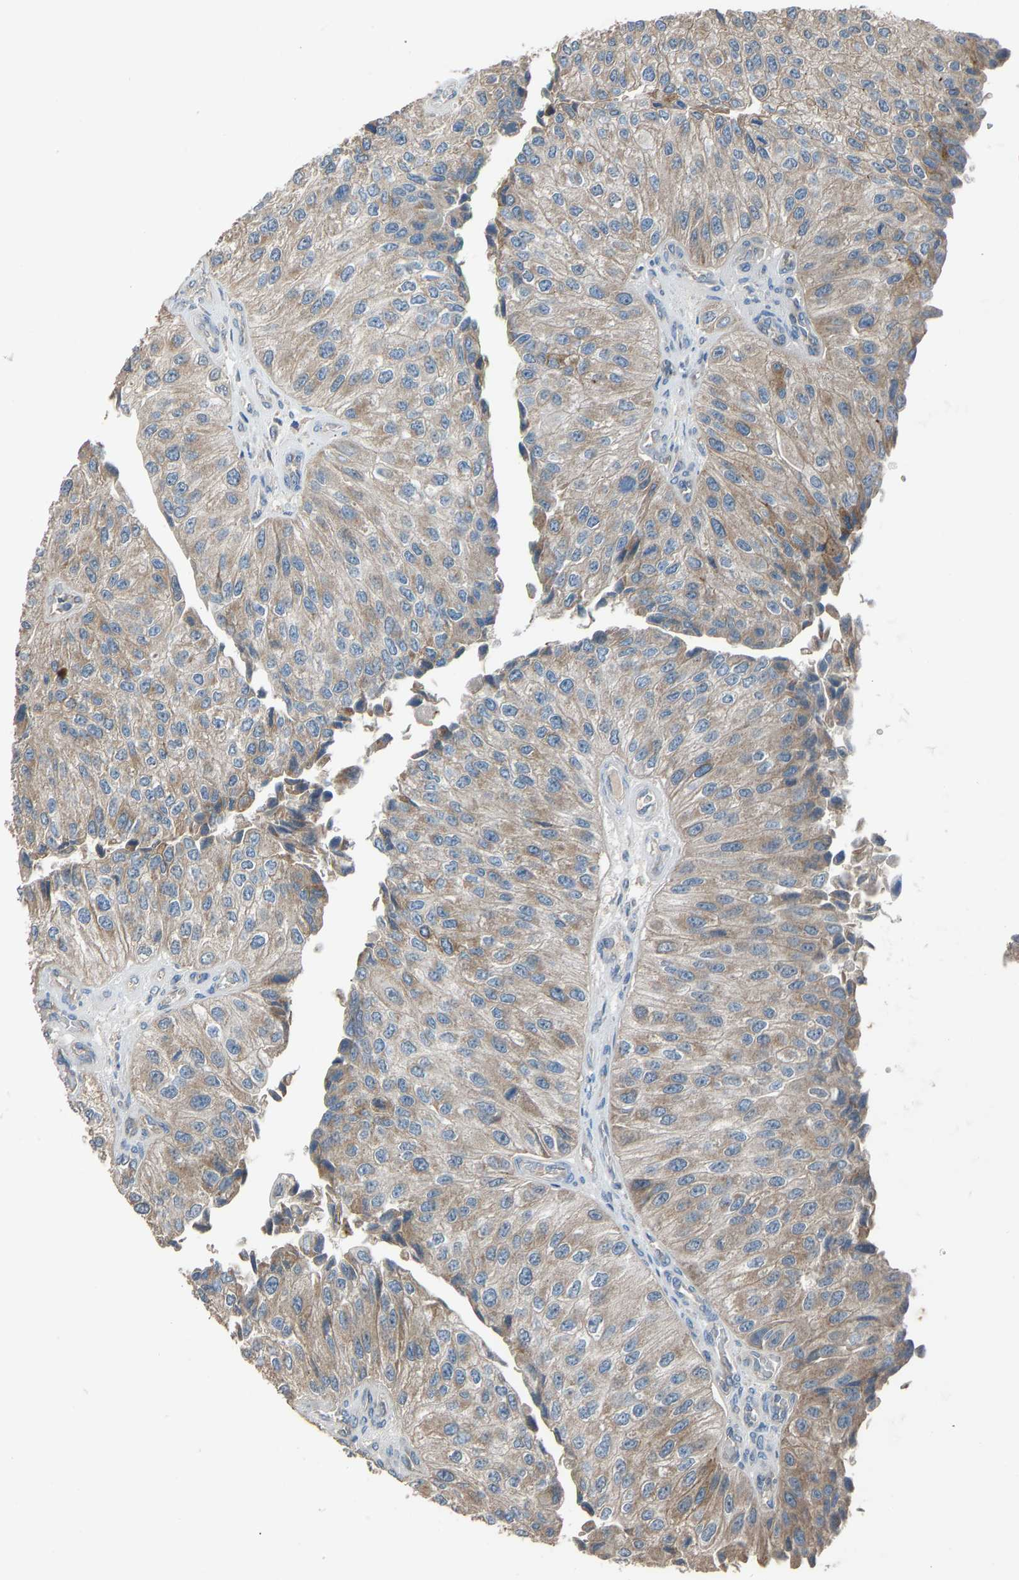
{"staining": {"intensity": "weak", "quantity": ">75%", "location": "cytoplasmic/membranous"}, "tissue": "urothelial cancer", "cell_type": "Tumor cells", "image_type": "cancer", "snomed": [{"axis": "morphology", "description": "Urothelial carcinoma, High grade"}, {"axis": "topography", "description": "Kidney"}, {"axis": "topography", "description": "Urinary bladder"}], "caption": "A photomicrograph showing weak cytoplasmic/membranous staining in about >75% of tumor cells in urothelial carcinoma (high-grade), as visualized by brown immunohistochemical staining.", "gene": "TGFBR3", "patient": {"sex": "male", "age": 77}}